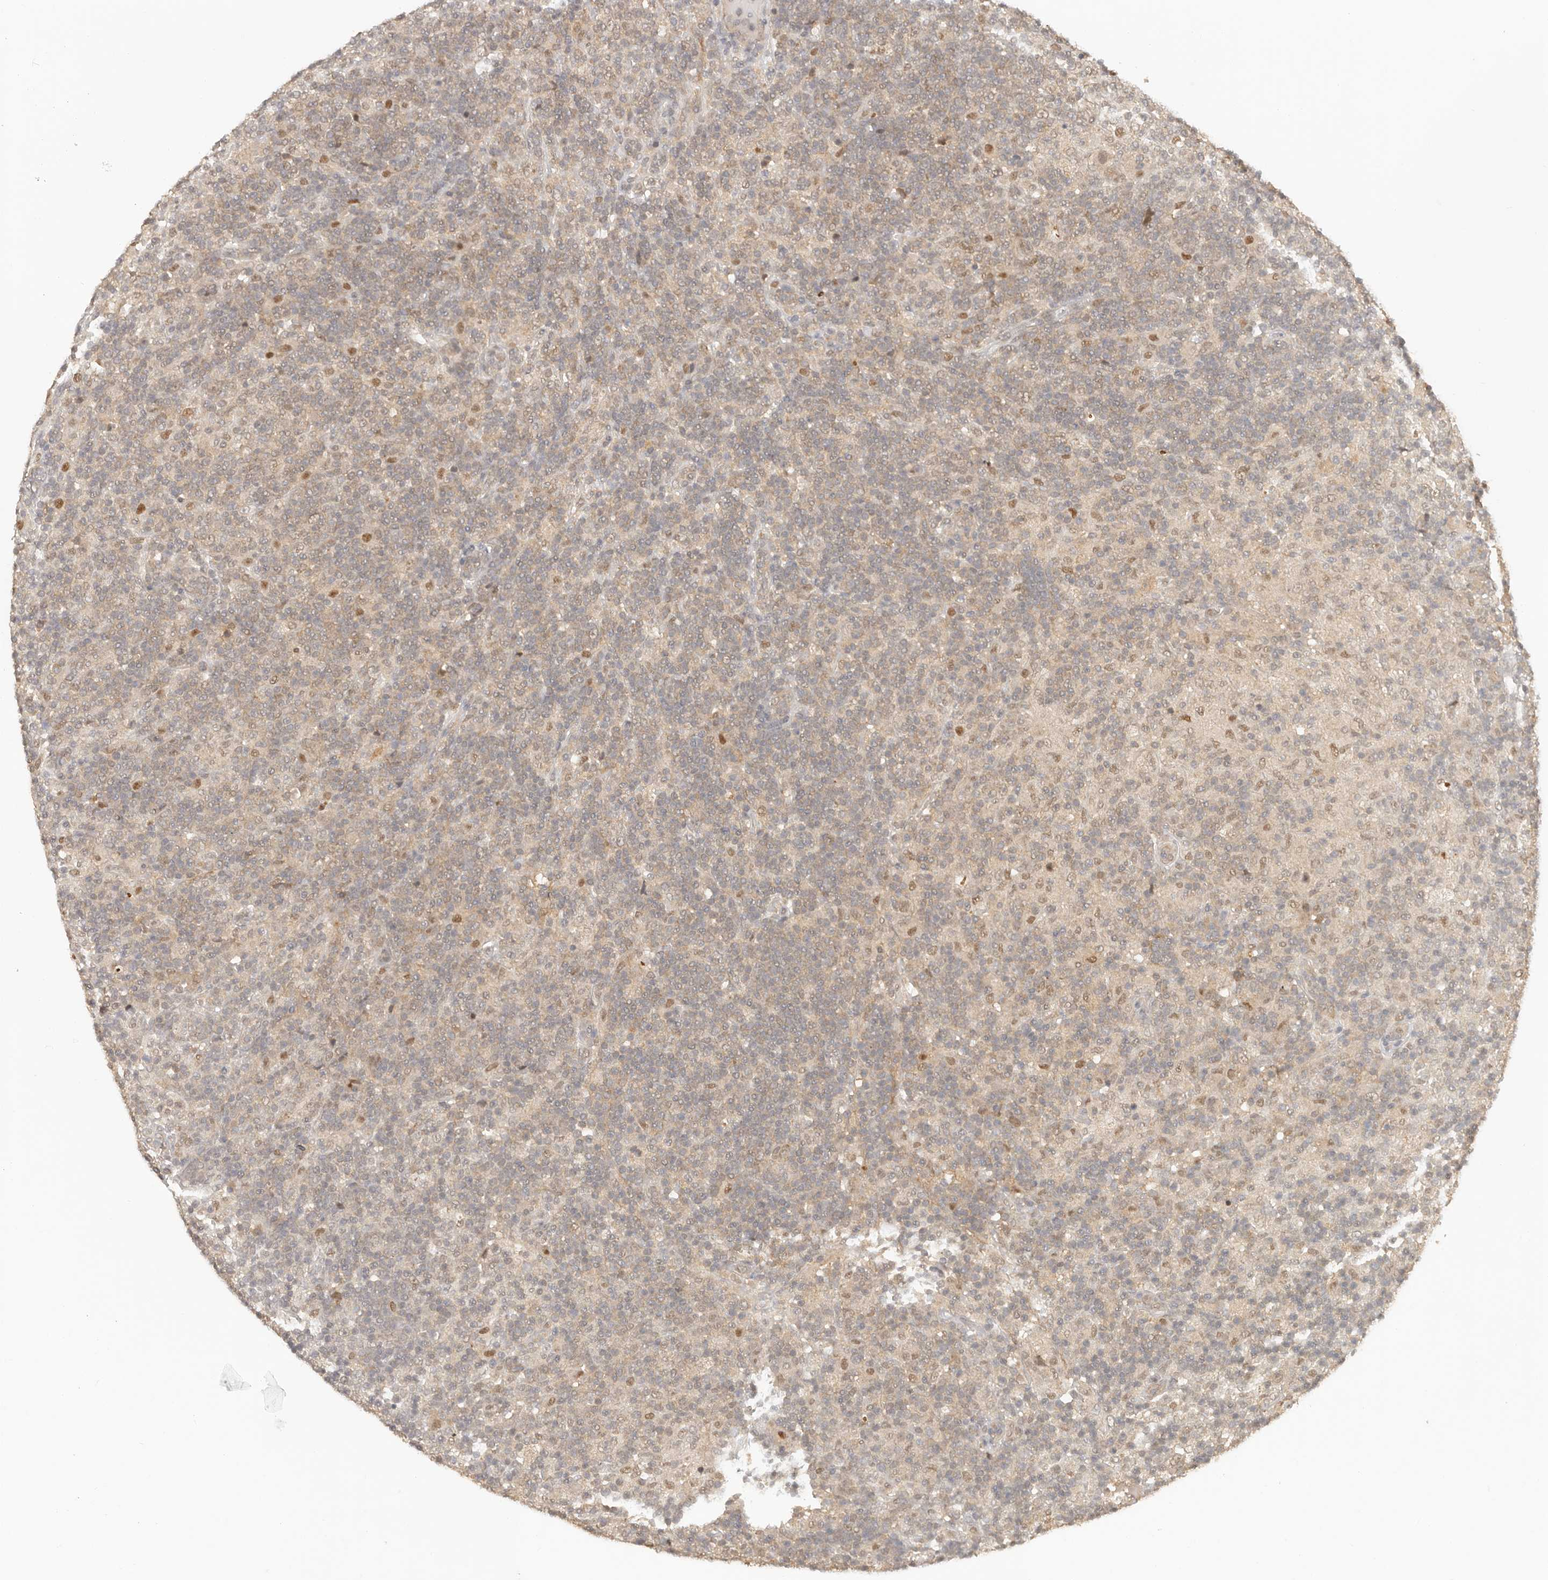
{"staining": {"intensity": "negative", "quantity": "none", "location": "none"}, "tissue": "lymphoma", "cell_type": "Tumor cells", "image_type": "cancer", "snomed": [{"axis": "morphology", "description": "Hodgkin's disease, NOS"}, {"axis": "topography", "description": "Lymph node"}], "caption": "The photomicrograph demonstrates no staining of tumor cells in lymphoma. Brightfield microscopy of immunohistochemistry (IHC) stained with DAB (brown) and hematoxylin (blue), captured at high magnification.", "gene": "PSMA5", "patient": {"sex": "male", "age": 70}}